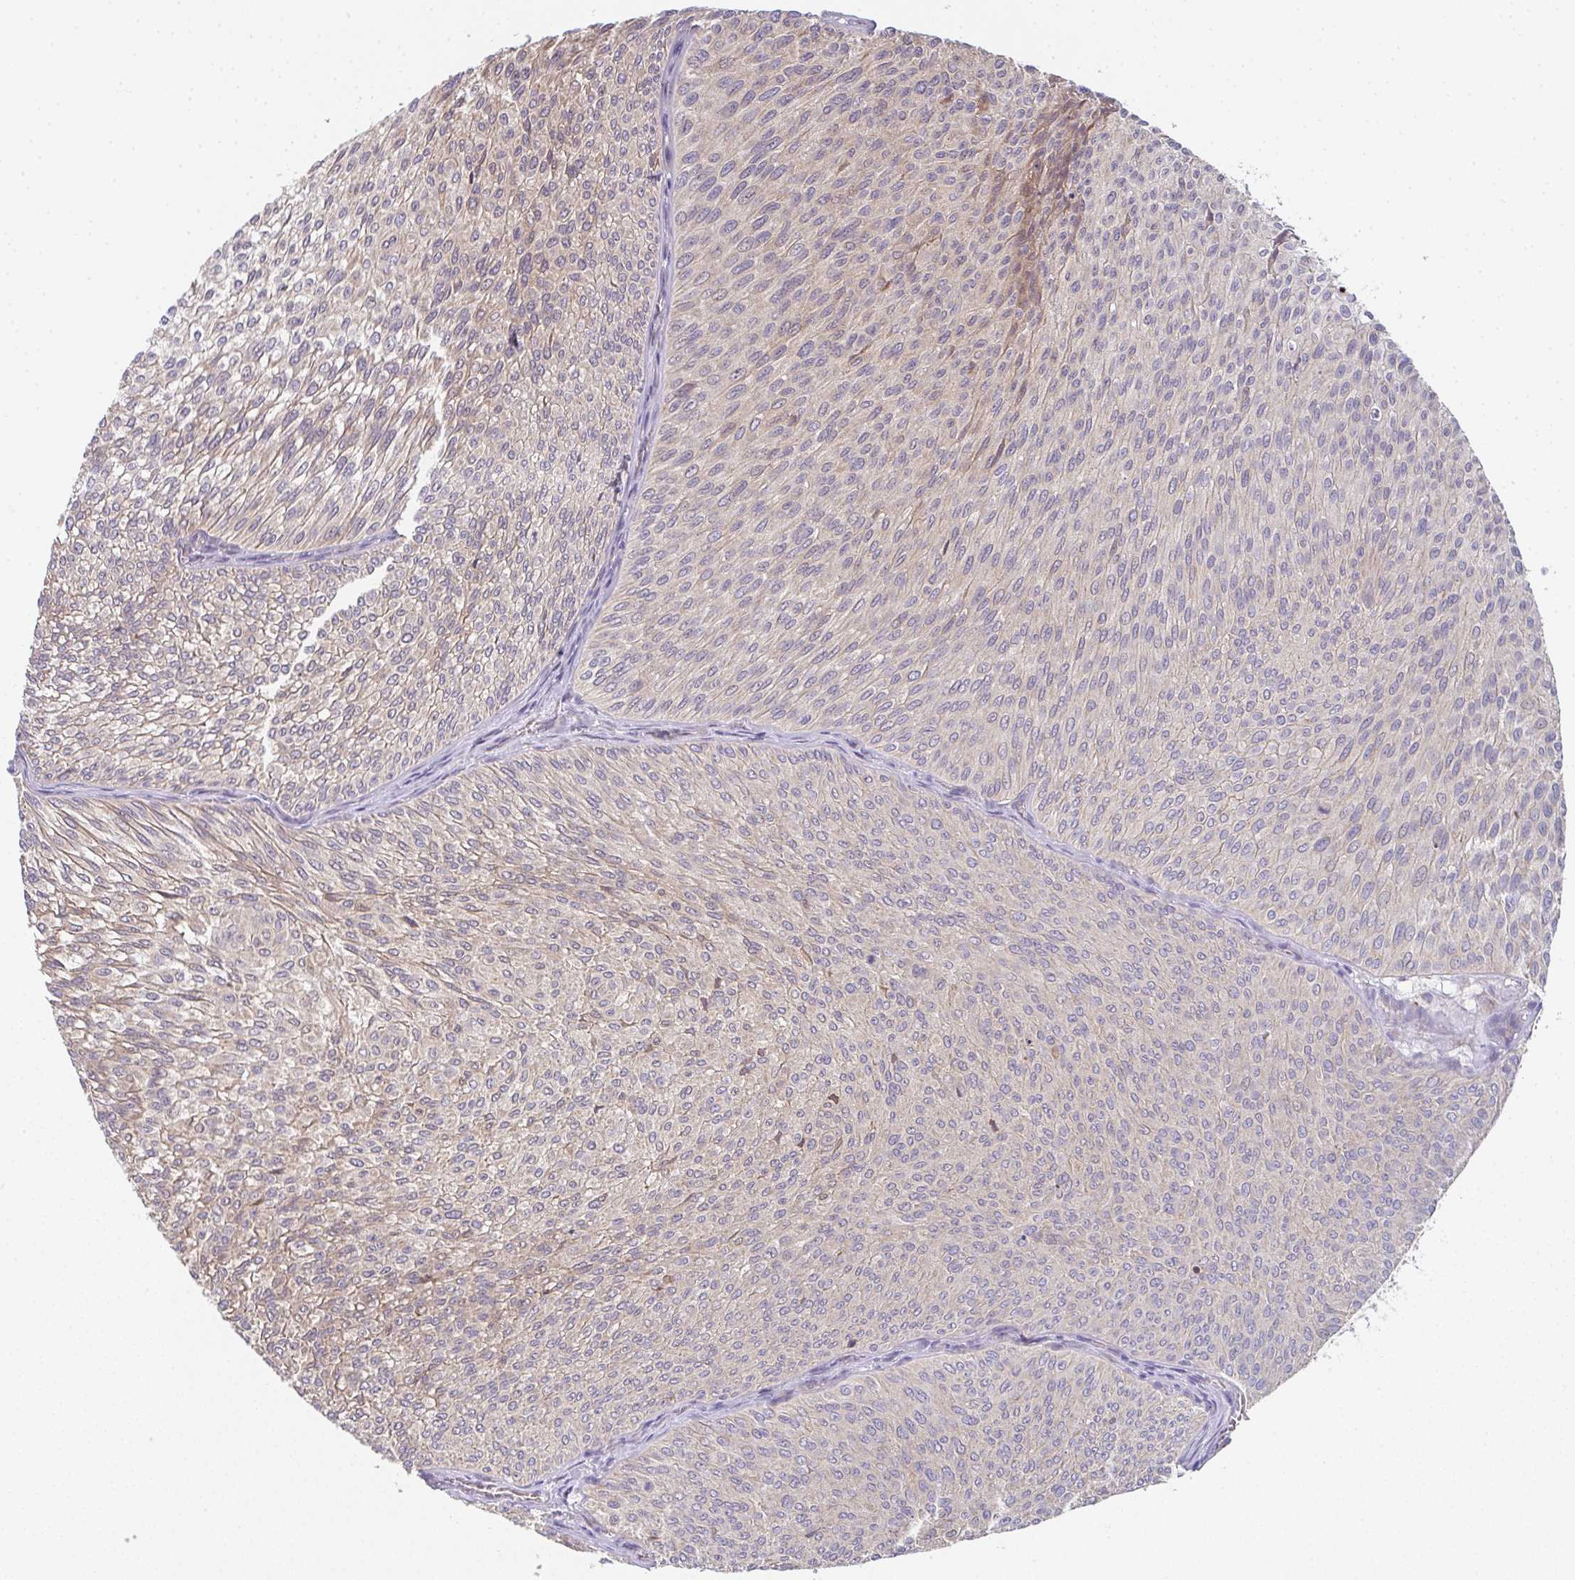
{"staining": {"intensity": "negative", "quantity": "none", "location": "none"}, "tissue": "urothelial cancer", "cell_type": "Tumor cells", "image_type": "cancer", "snomed": [{"axis": "morphology", "description": "Urothelial carcinoma, Low grade"}, {"axis": "topography", "description": "Urinary bladder"}], "caption": "Tumor cells are negative for brown protein staining in urothelial carcinoma (low-grade).", "gene": "TSPAN31", "patient": {"sex": "male", "age": 91}}